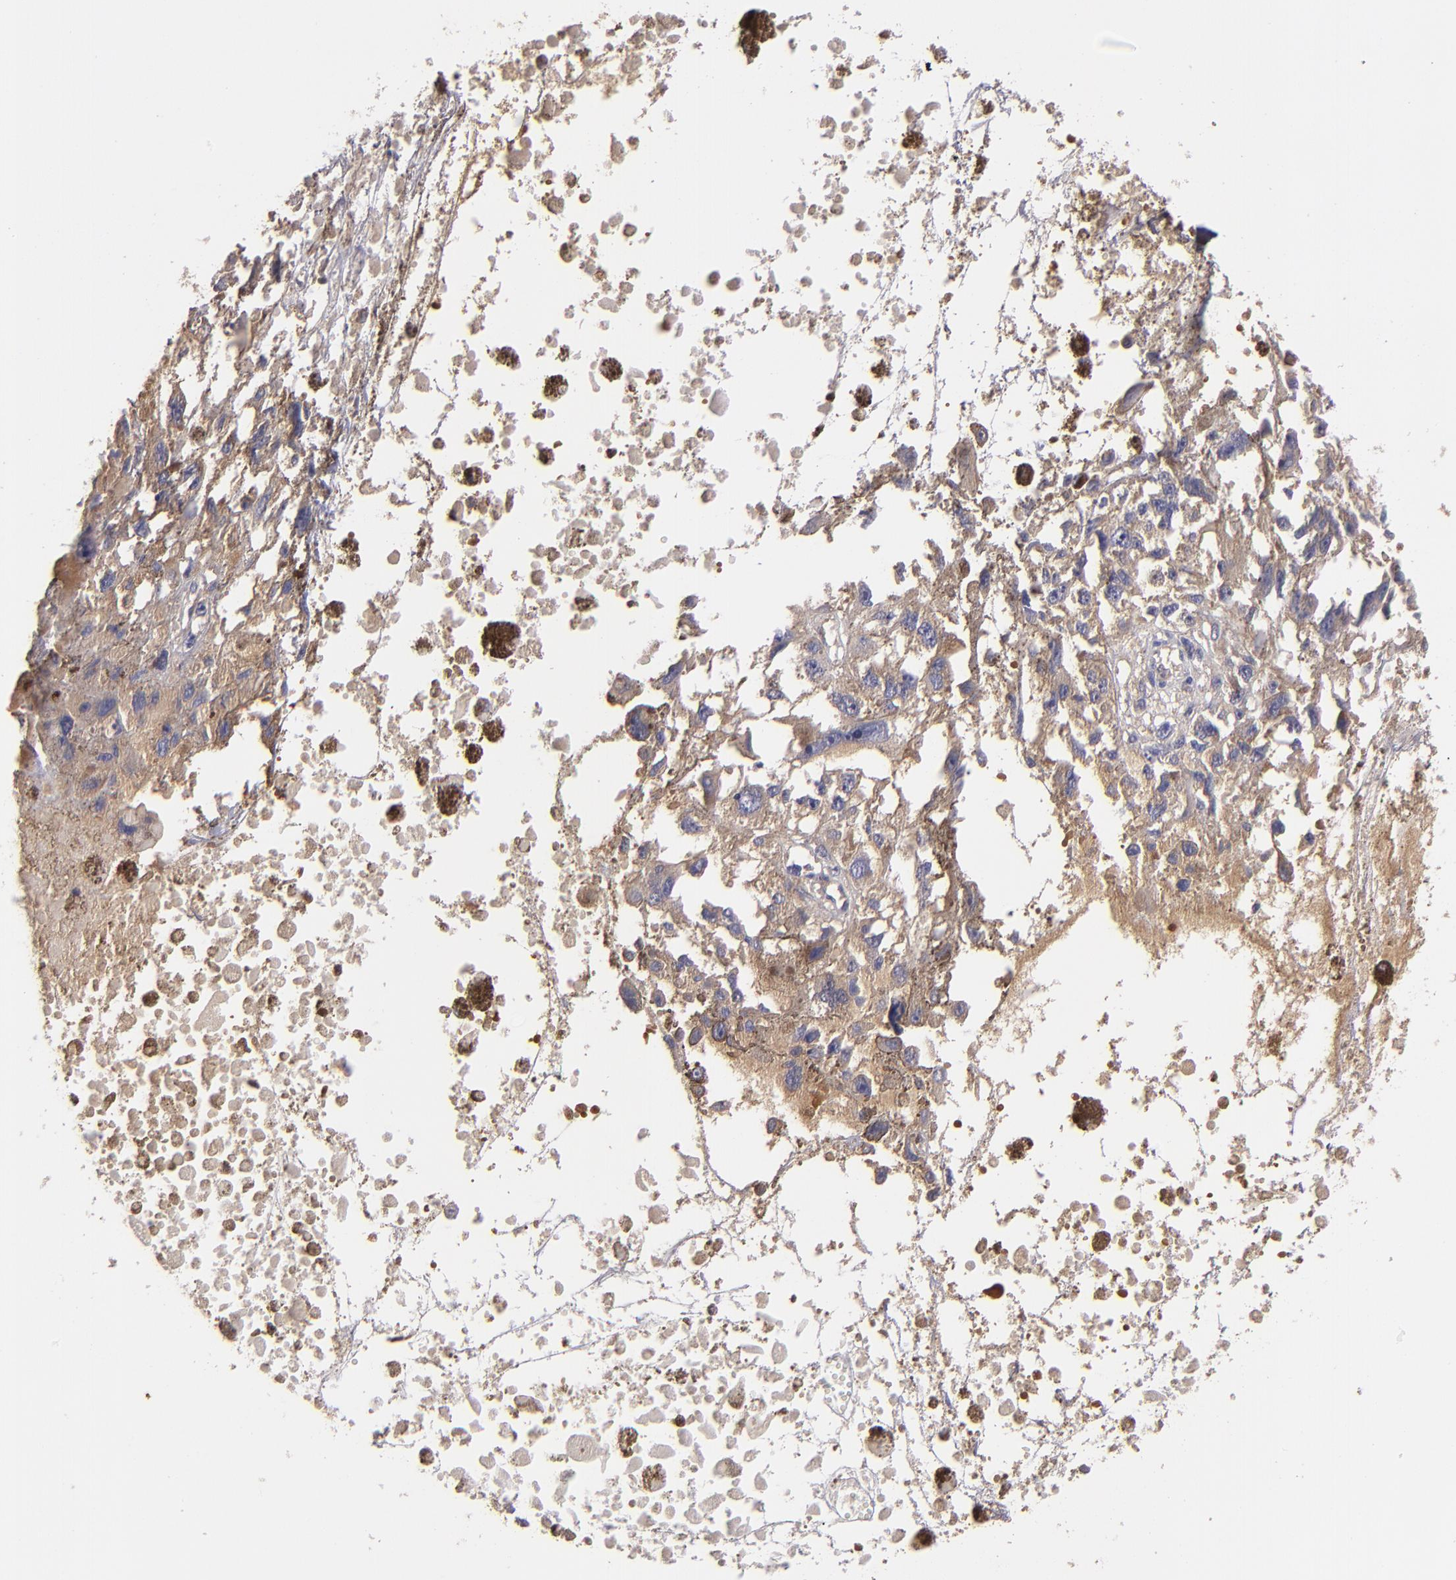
{"staining": {"intensity": "moderate", "quantity": ">75%", "location": "cytoplasmic/membranous"}, "tissue": "melanoma", "cell_type": "Tumor cells", "image_type": "cancer", "snomed": [{"axis": "morphology", "description": "Malignant melanoma, Metastatic site"}, {"axis": "topography", "description": "Lymph node"}], "caption": "Malignant melanoma (metastatic site) tissue displays moderate cytoplasmic/membranous expression in approximately >75% of tumor cells, visualized by immunohistochemistry. (Brightfield microscopy of DAB IHC at high magnification).", "gene": "CARS1", "patient": {"sex": "male", "age": 59}}